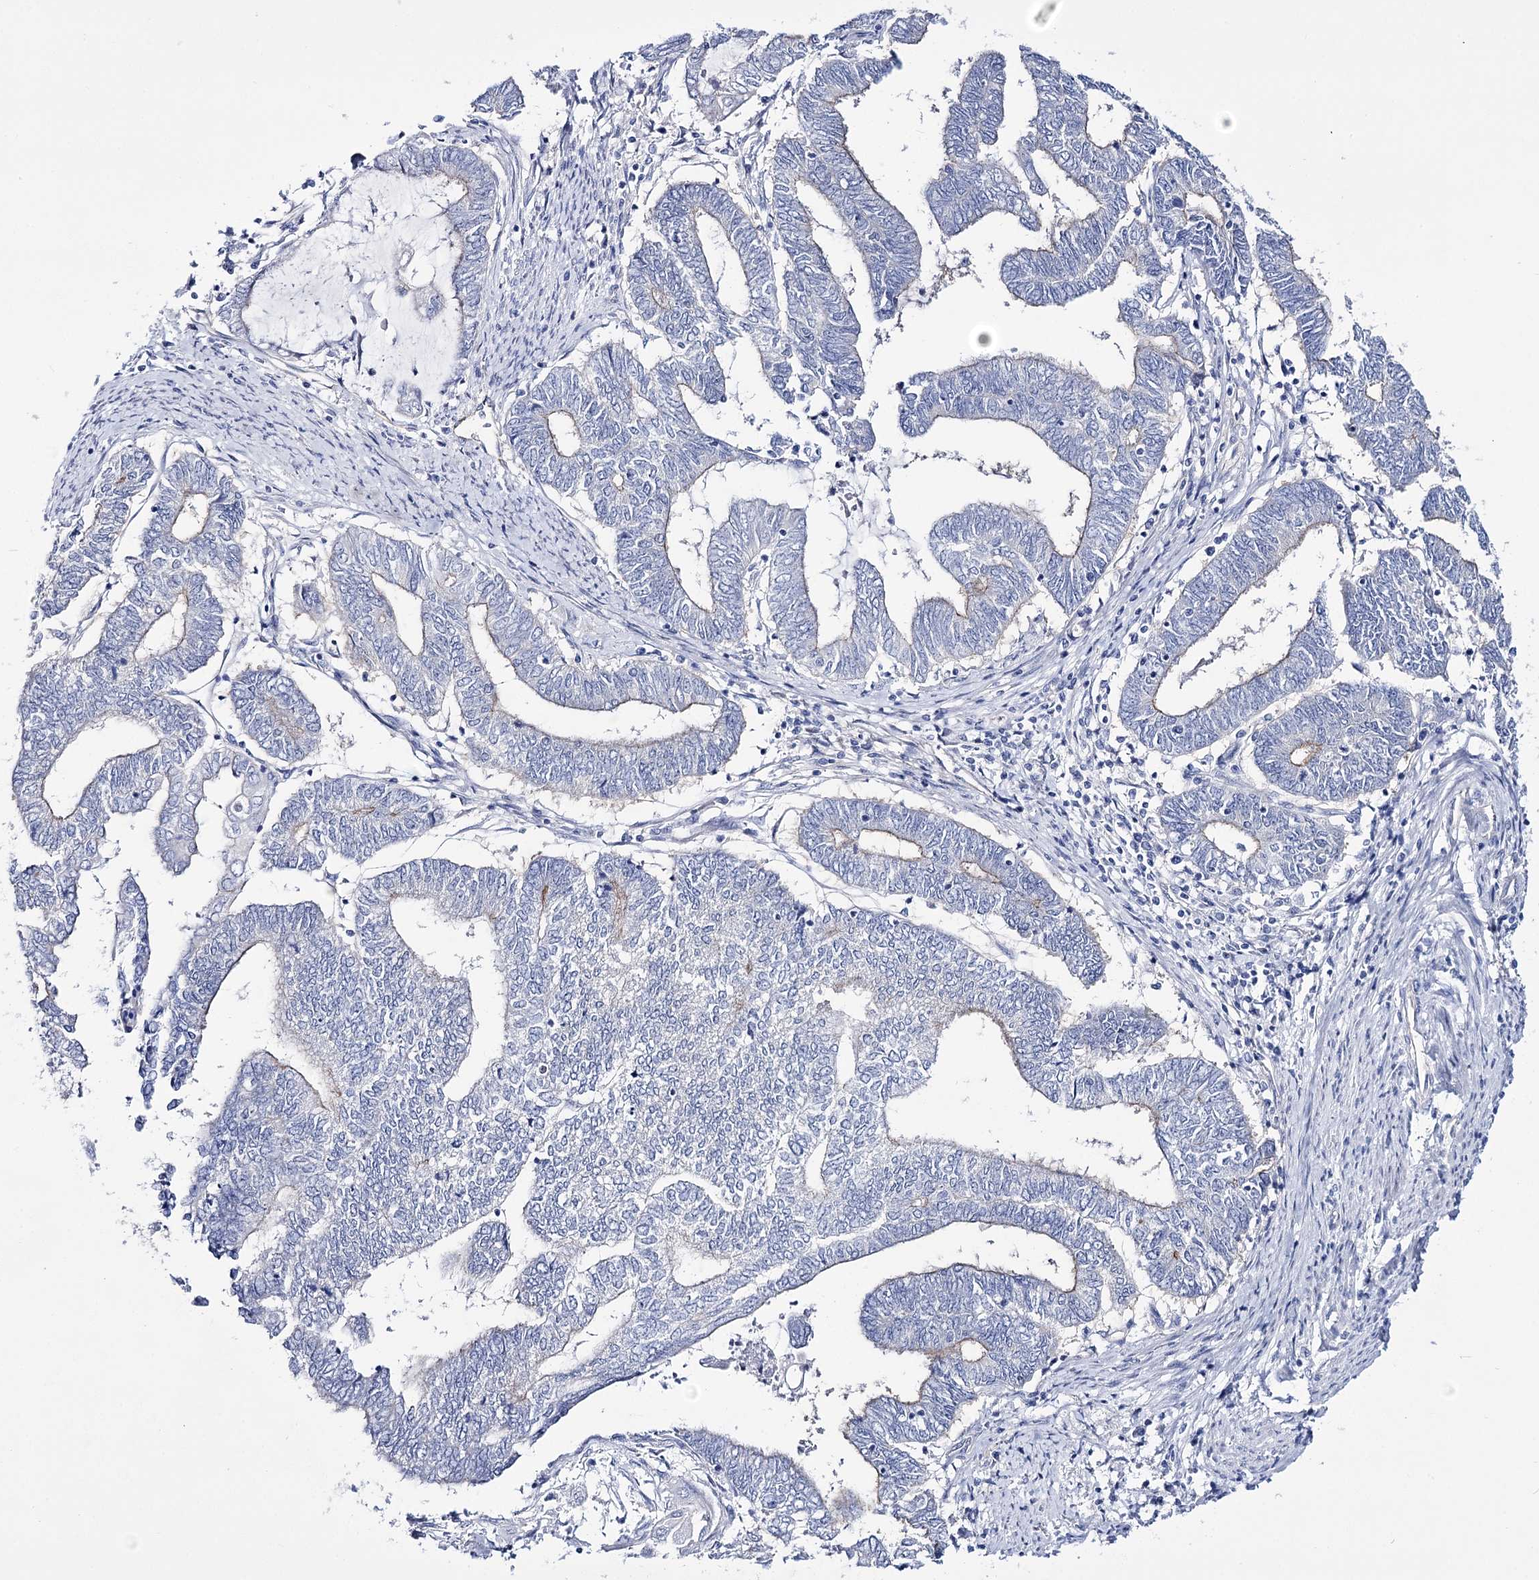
{"staining": {"intensity": "negative", "quantity": "none", "location": "none"}, "tissue": "endometrial cancer", "cell_type": "Tumor cells", "image_type": "cancer", "snomed": [{"axis": "morphology", "description": "Adenocarcinoma, NOS"}, {"axis": "topography", "description": "Uterus"}, {"axis": "topography", "description": "Endometrium"}], "caption": "Immunohistochemistry (IHC) image of neoplastic tissue: human endometrial cancer (adenocarcinoma) stained with DAB (3,3'-diaminobenzidine) displays no significant protein expression in tumor cells.", "gene": "LRRC34", "patient": {"sex": "female", "age": 70}}